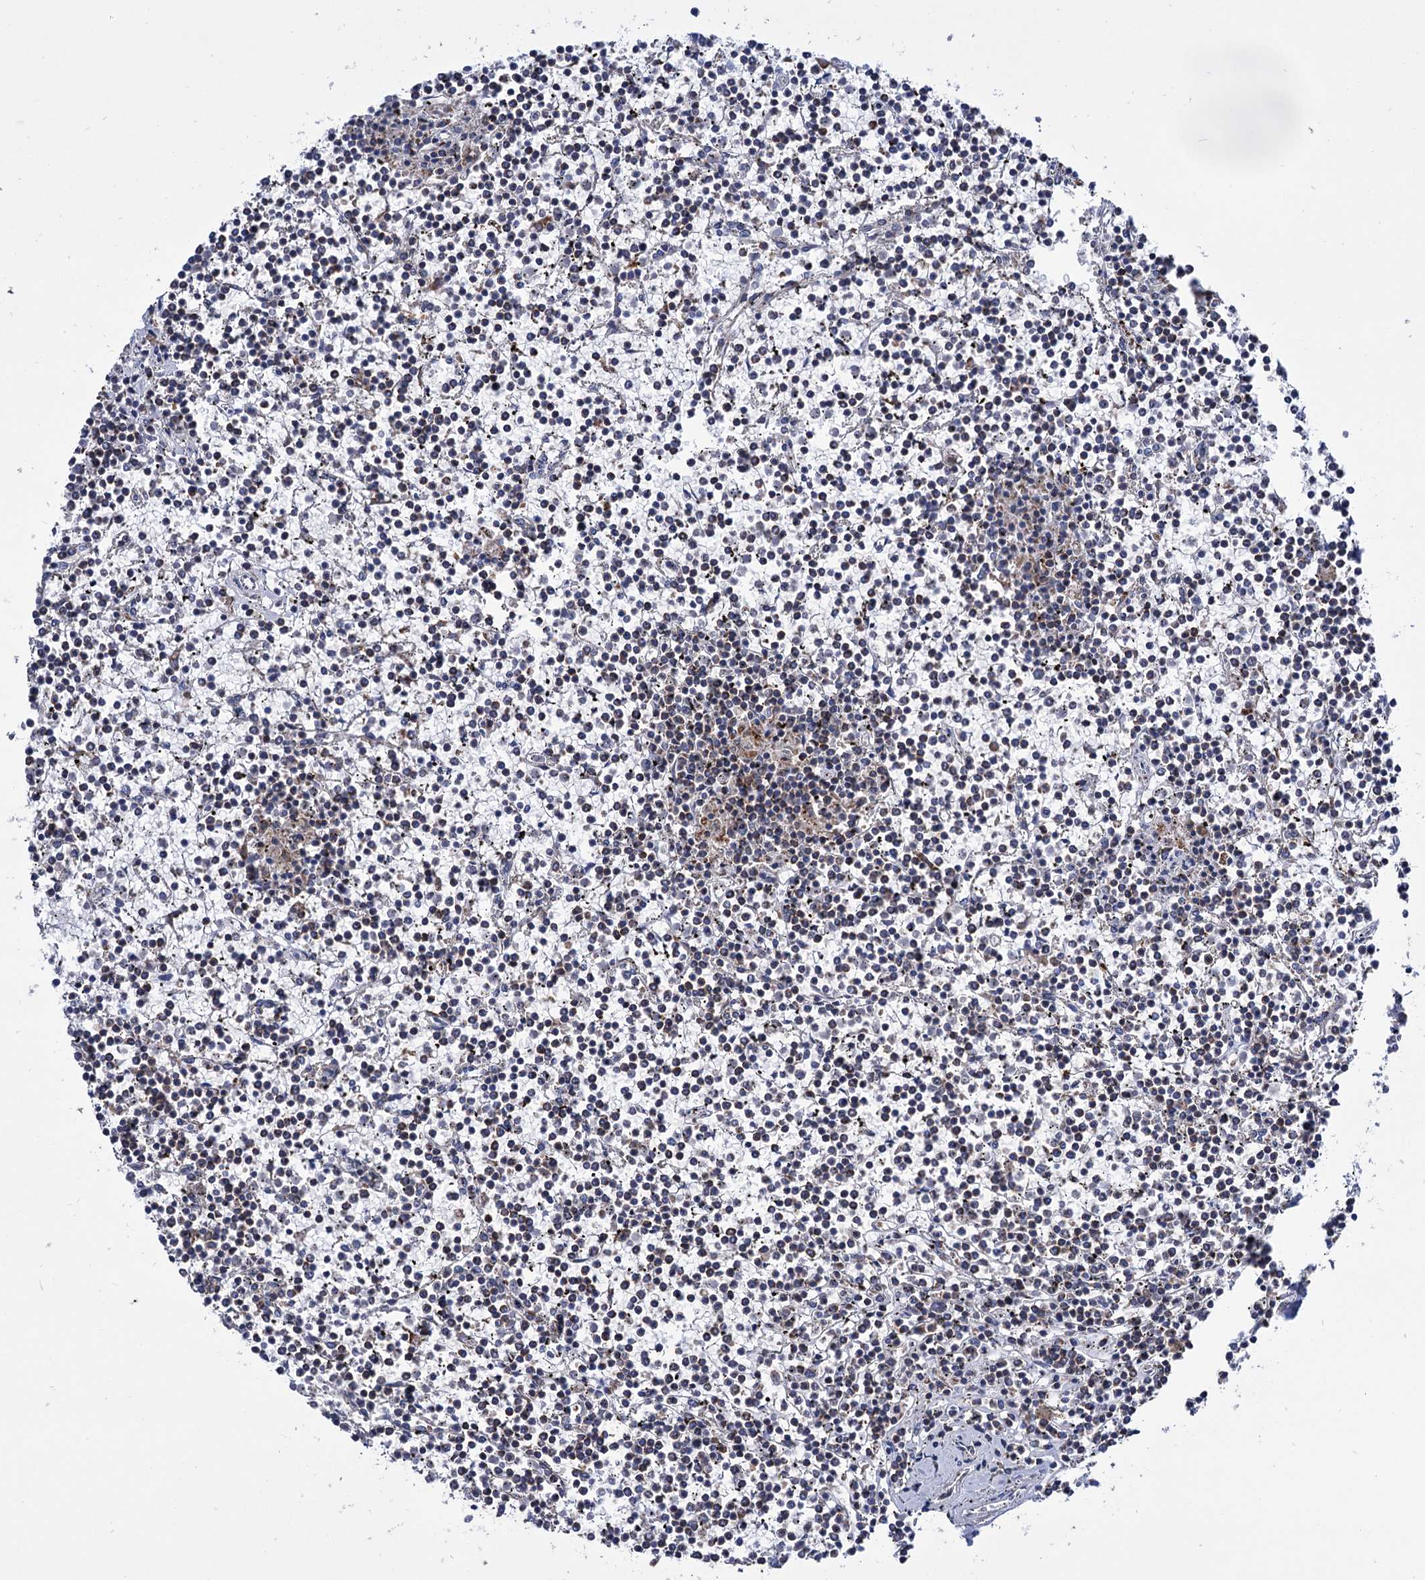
{"staining": {"intensity": "negative", "quantity": "none", "location": "none"}, "tissue": "lymphoma", "cell_type": "Tumor cells", "image_type": "cancer", "snomed": [{"axis": "morphology", "description": "Malignant lymphoma, non-Hodgkin's type, Low grade"}, {"axis": "topography", "description": "Spleen"}], "caption": "Malignant lymphoma, non-Hodgkin's type (low-grade) stained for a protein using immunohistochemistry demonstrates no expression tumor cells.", "gene": "ABHD10", "patient": {"sex": "female", "age": 19}}